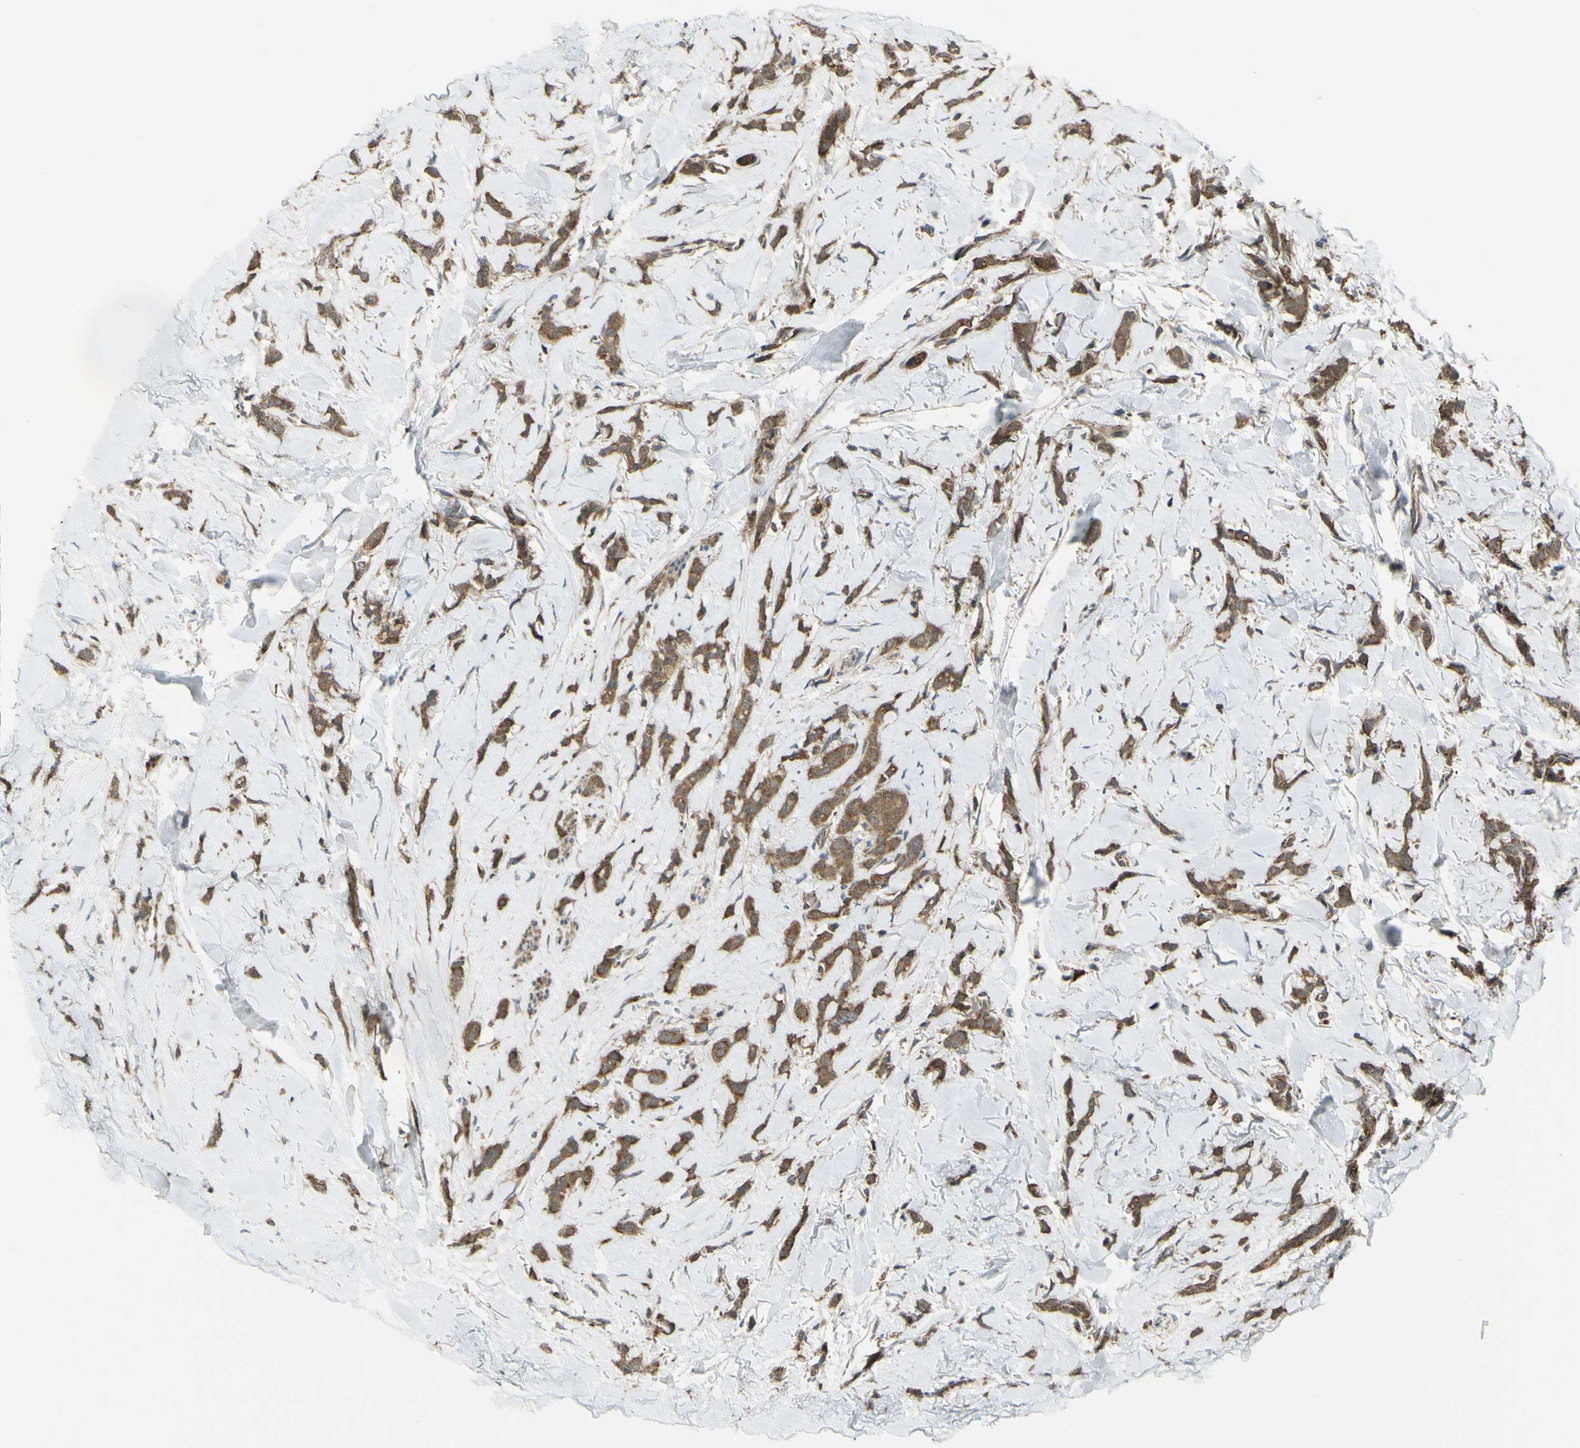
{"staining": {"intensity": "moderate", "quantity": ">75%", "location": "cytoplasmic/membranous"}, "tissue": "breast cancer", "cell_type": "Tumor cells", "image_type": "cancer", "snomed": [{"axis": "morphology", "description": "Lobular carcinoma"}, {"axis": "topography", "description": "Skin"}, {"axis": "topography", "description": "Breast"}], "caption": "Immunohistochemistry (IHC) of human breast cancer exhibits medium levels of moderate cytoplasmic/membranous staining in approximately >75% of tumor cells.", "gene": "FLII", "patient": {"sex": "female", "age": 46}}